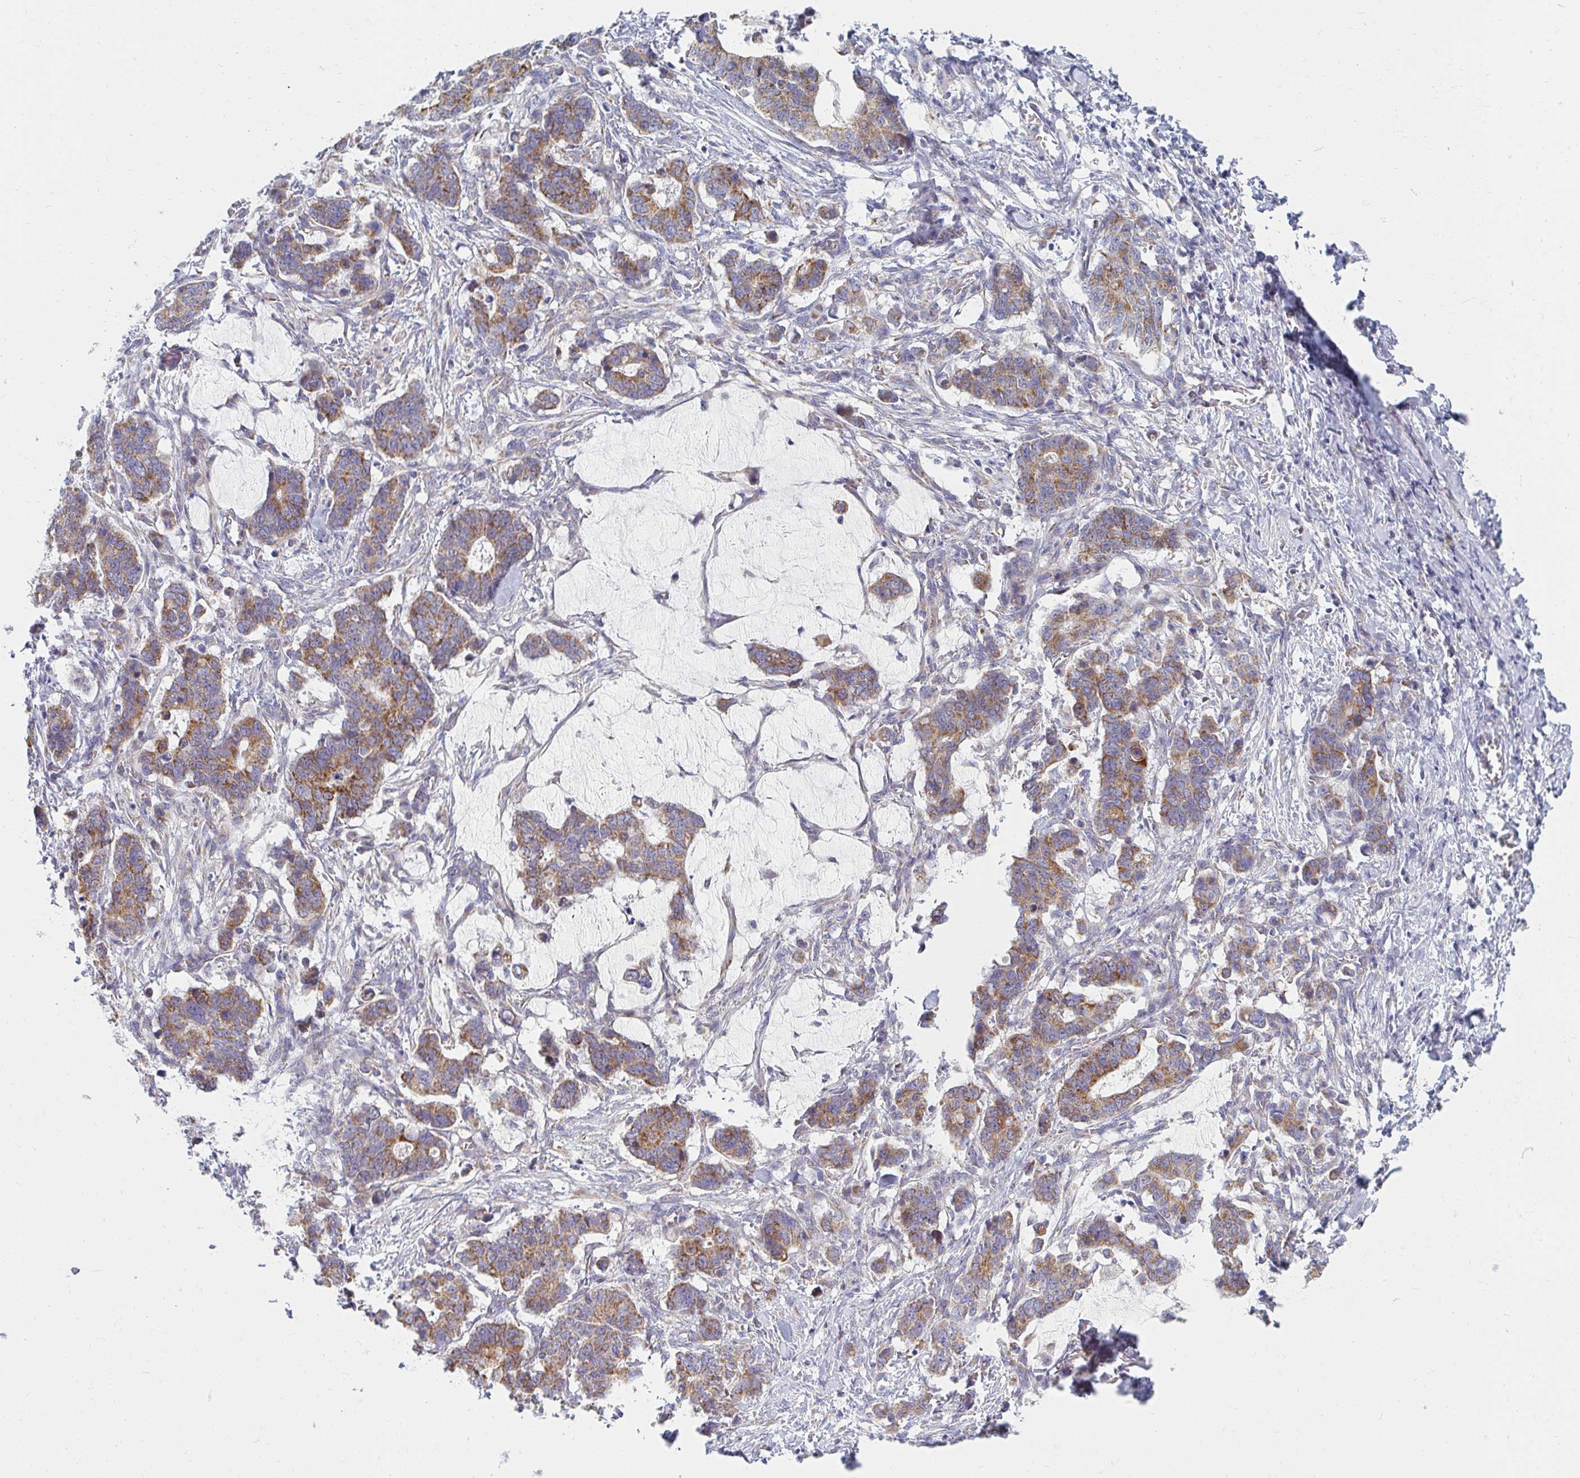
{"staining": {"intensity": "moderate", "quantity": ">75%", "location": "cytoplasmic/membranous"}, "tissue": "stomach cancer", "cell_type": "Tumor cells", "image_type": "cancer", "snomed": [{"axis": "morphology", "description": "Normal tissue, NOS"}, {"axis": "morphology", "description": "Adenocarcinoma, NOS"}, {"axis": "topography", "description": "Stomach"}], "caption": "Tumor cells exhibit medium levels of moderate cytoplasmic/membranous staining in approximately >75% of cells in stomach cancer (adenocarcinoma).", "gene": "MAVS", "patient": {"sex": "female", "age": 64}}